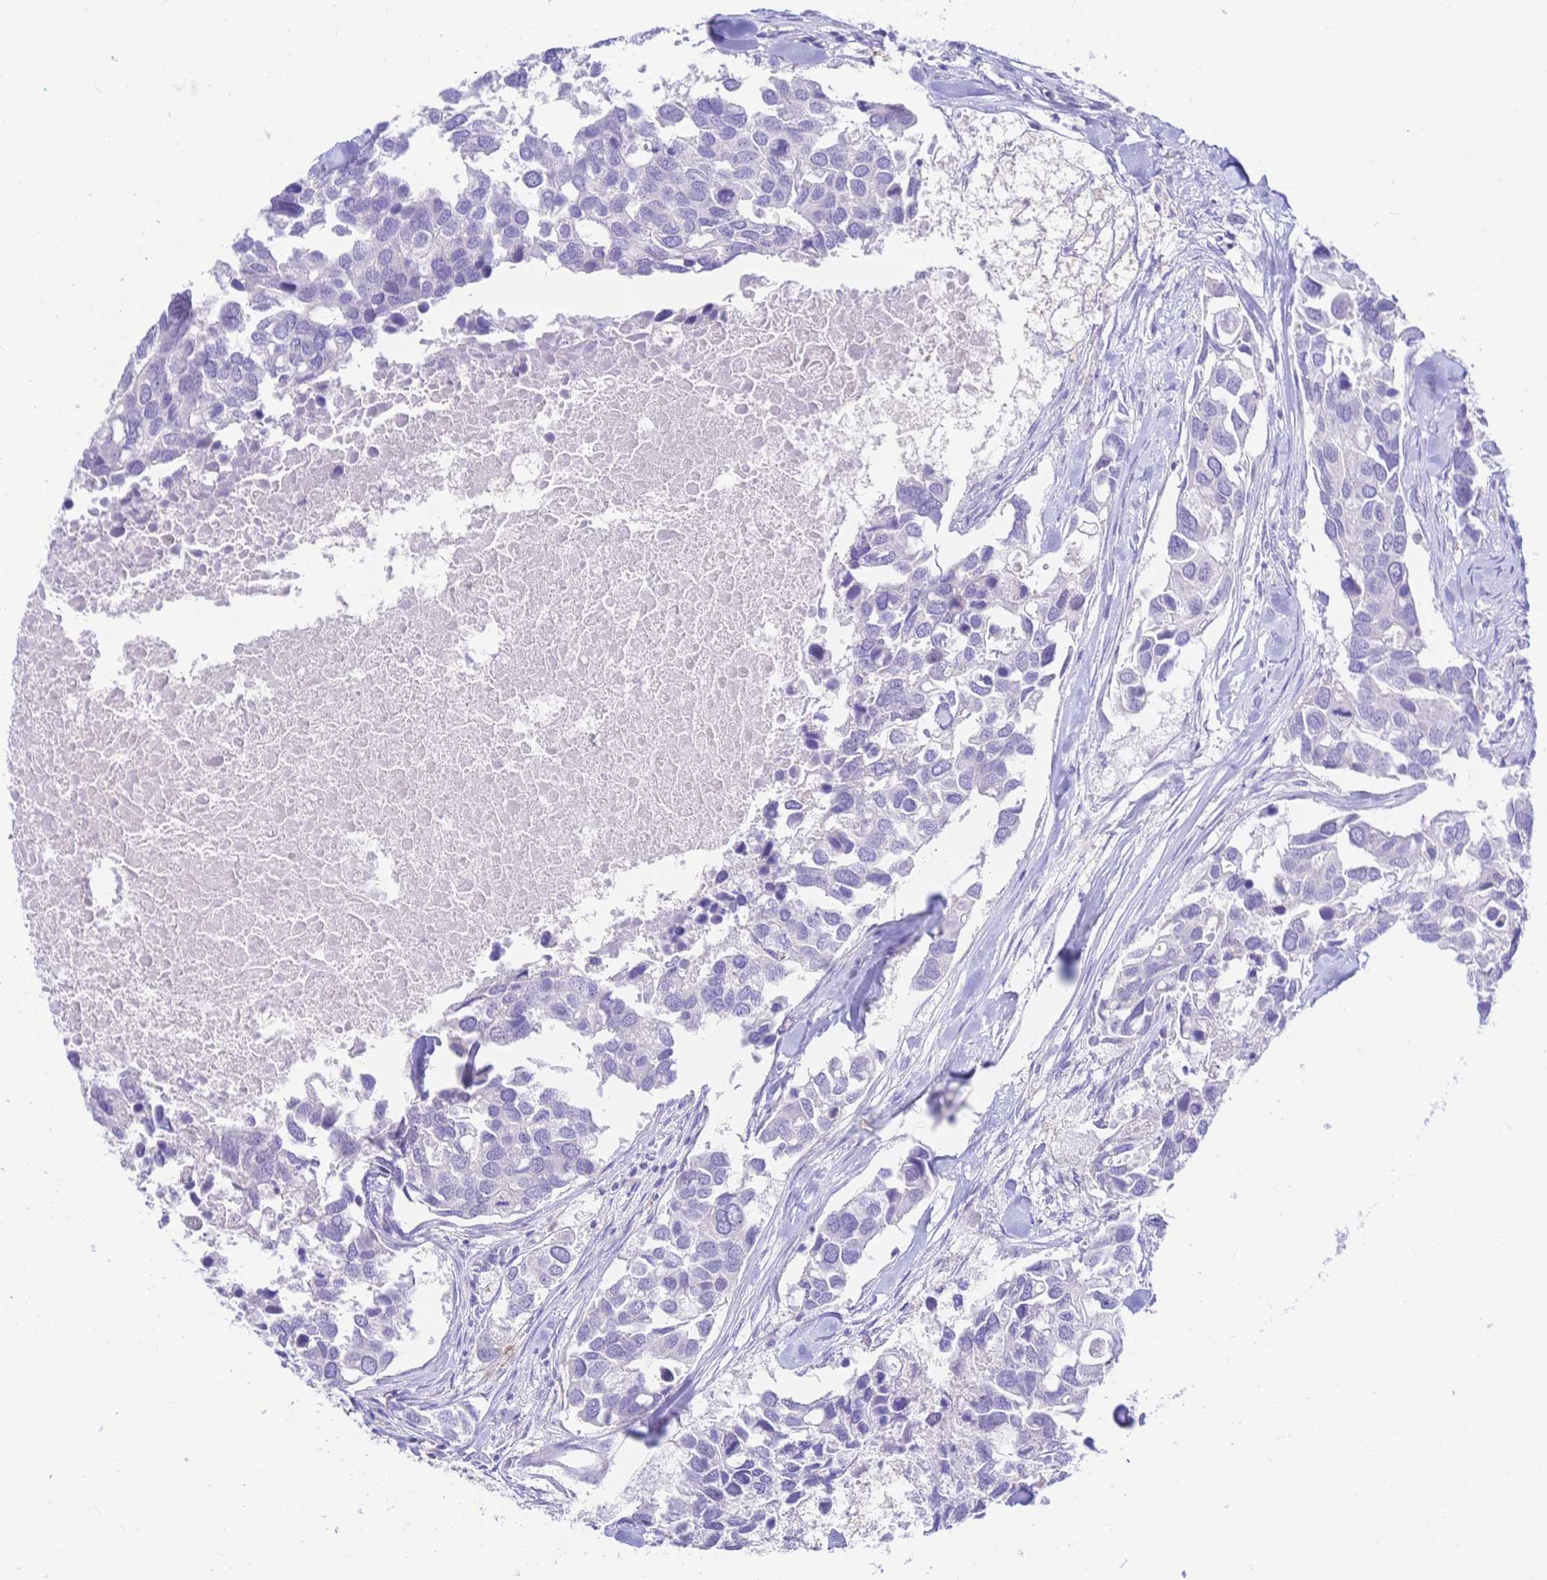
{"staining": {"intensity": "negative", "quantity": "none", "location": "none"}, "tissue": "breast cancer", "cell_type": "Tumor cells", "image_type": "cancer", "snomed": [{"axis": "morphology", "description": "Duct carcinoma"}, {"axis": "topography", "description": "Breast"}], "caption": "There is no significant expression in tumor cells of breast invasive ductal carcinoma. (Stains: DAB immunohistochemistry (IHC) with hematoxylin counter stain, Microscopy: brightfield microscopy at high magnification).", "gene": "CLEC18B", "patient": {"sex": "female", "age": 83}}